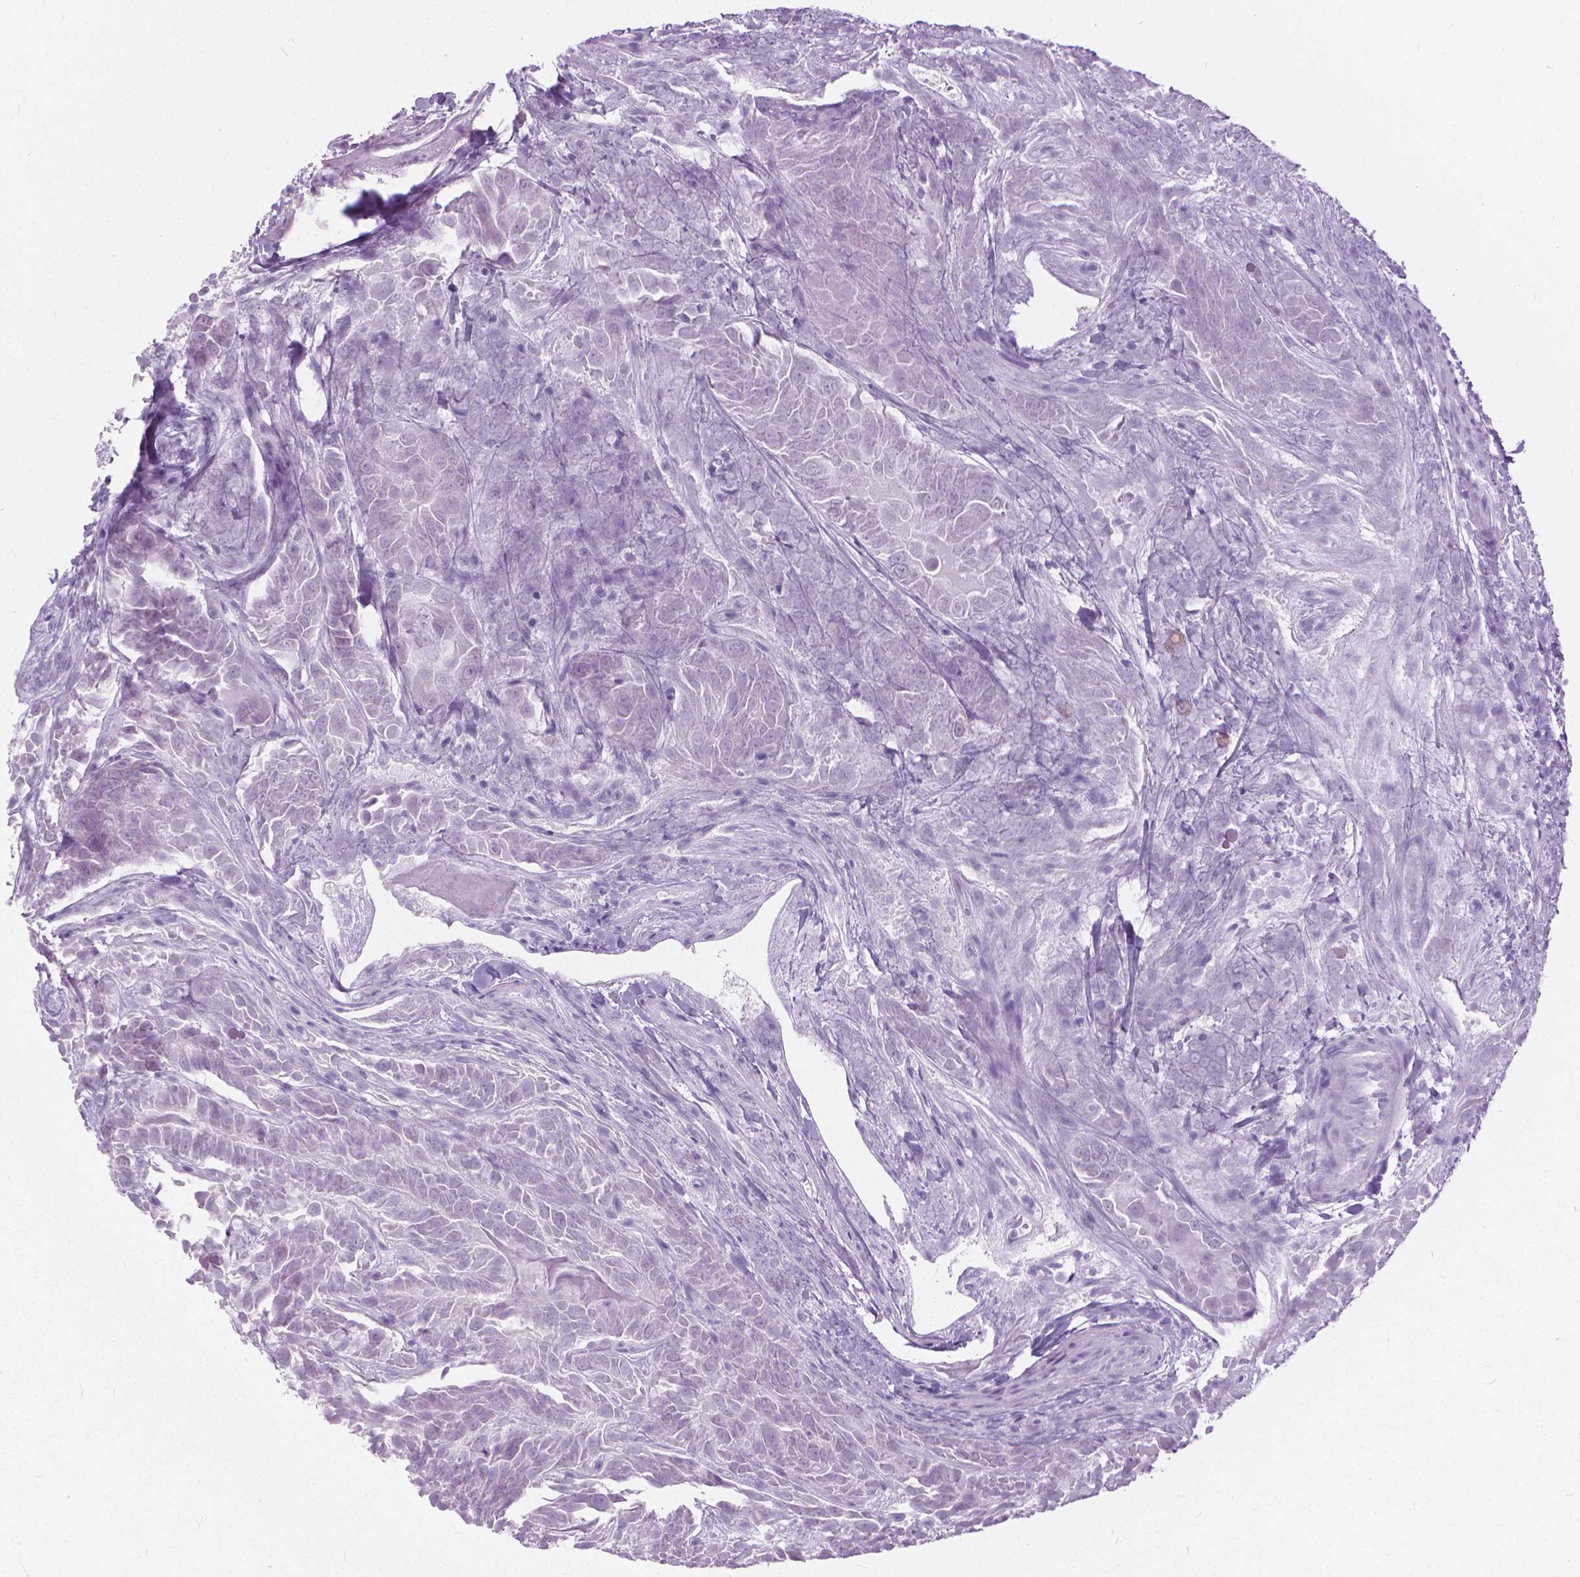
{"staining": {"intensity": "negative", "quantity": "none", "location": "none"}, "tissue": "thyroid cancer", "cell_type": "Tumor cells", "image_type": "cancer", "snomed": [{"axis": "morphology", "description": "Papillary adenocarcinoma, NOS"}, {"axis": "topography", "description": "Thyroid gland"}], "caption": "Micrograph shows no protein staining in tumor cells of thyroid papillary adenocarcinoma tissue. (DAB immunohistochemistry with hematoxylin counter stain).", "gene": "HTR2B", "patient": {"sex": "female", "age": 37}}